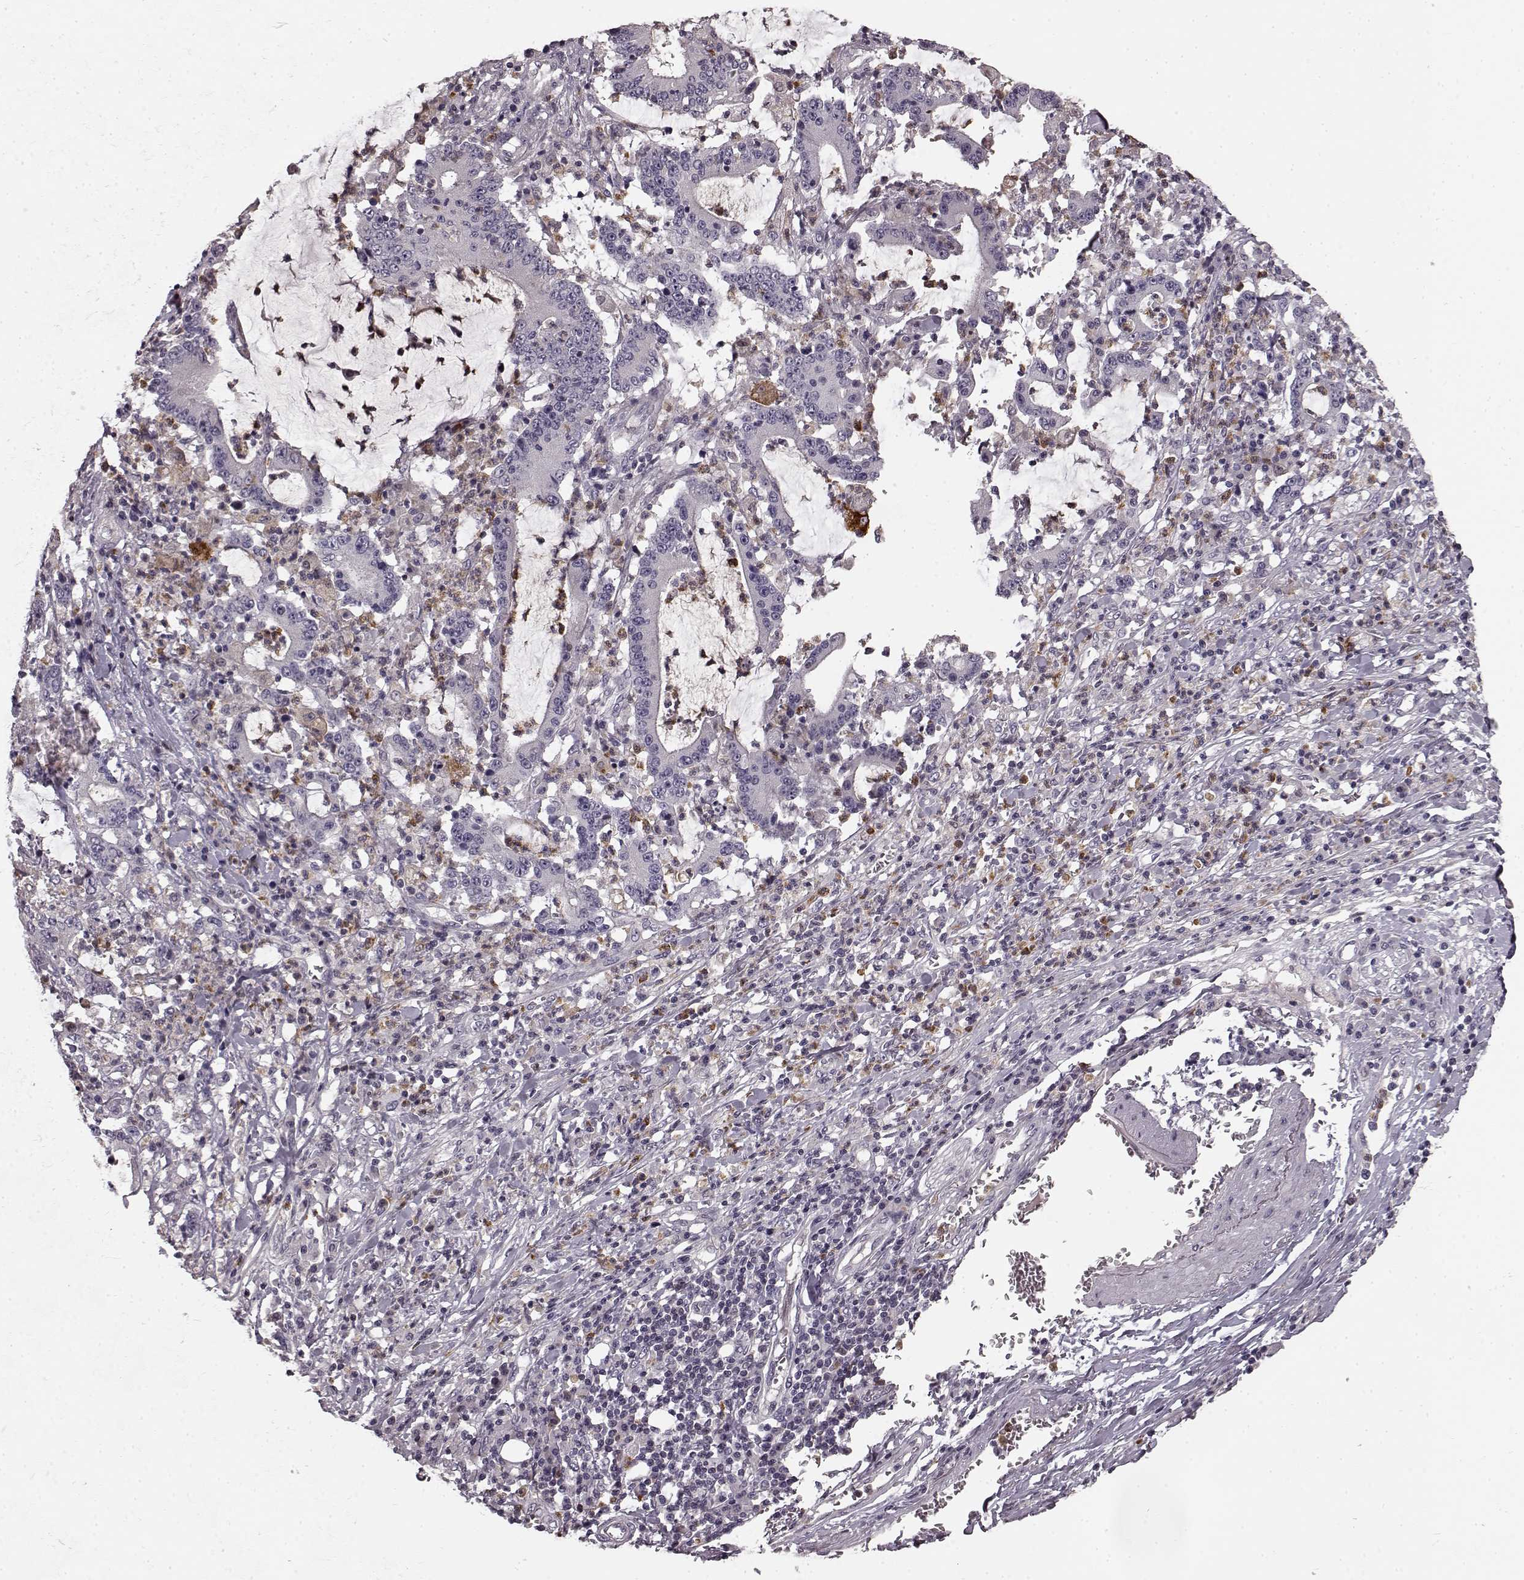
{"staining": {"intensity": "negative", "quantity": "none", "location": "none"}, "tissue": "stomach cancer", "cell_type": "Tumor cells", "image_type": "cancer", "snomed": [{"axis": "morphology", "description": "Adenocarcinoma, NOS"}, {"axis": "topography", "description": "Stomach, upper"}], "caption": "This image is of adenocarcinoma (stomach) stained with immunohistochemistry (IHC) to label a protein in brown with the nuclei are counter-stained blue. There is no positivity in tumor cells.", "gene": "CHIT1", "patient": {"sex": "male", "age": 68}}